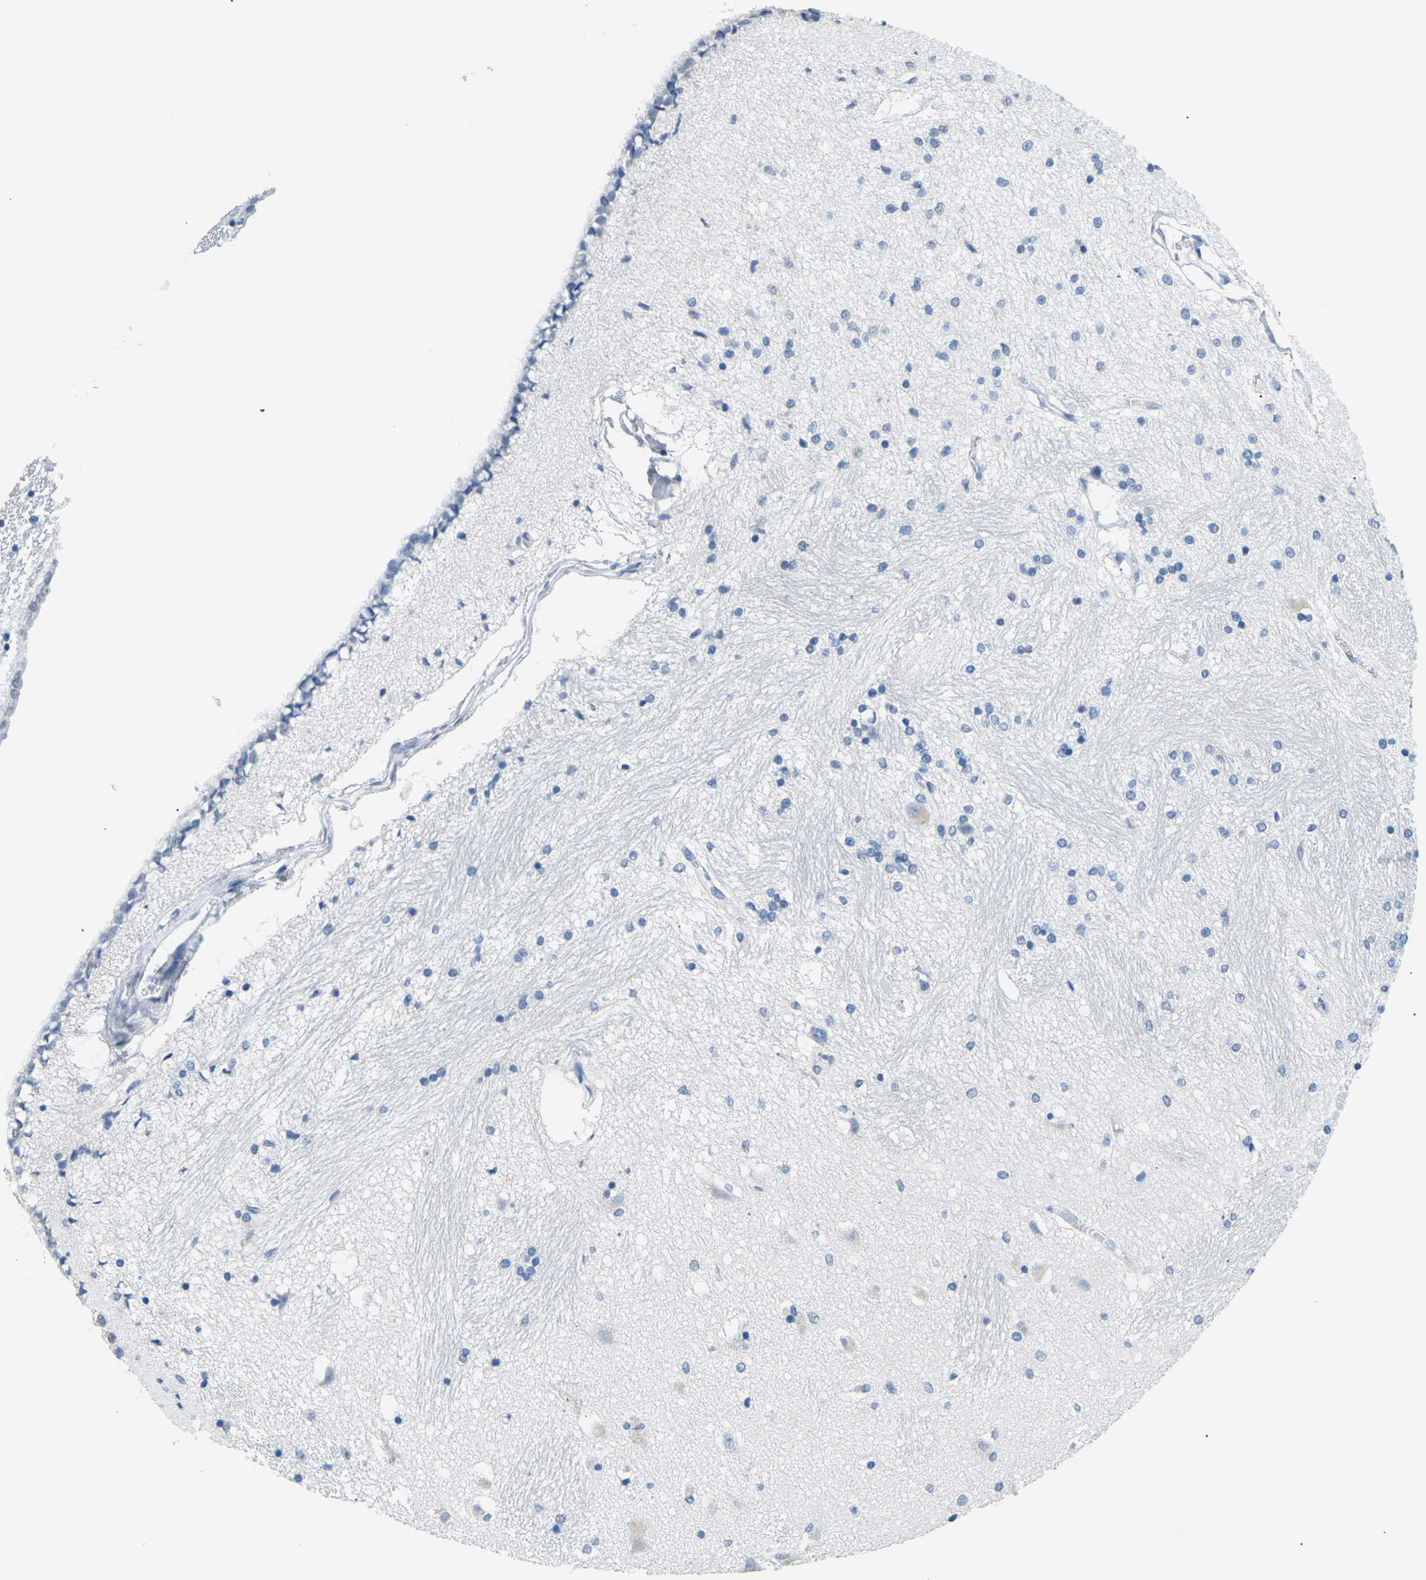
{"staining": {"intensity": "negative", "quantity": "none", "location": "none"}, "tissue": "hippocampus", "cell_type": "Glial cells", "image_type": "normal", "snomed": [{"axis": "morphology", "description": "Normal tissue, NOS"}, {"axis": "topography", "description": "Hippocampus"}], "caption": "There is no significant expression in glial cells of hippocampus.", "gene": "CTAG1A", "patient": {"sex": "female", "age": 54}}